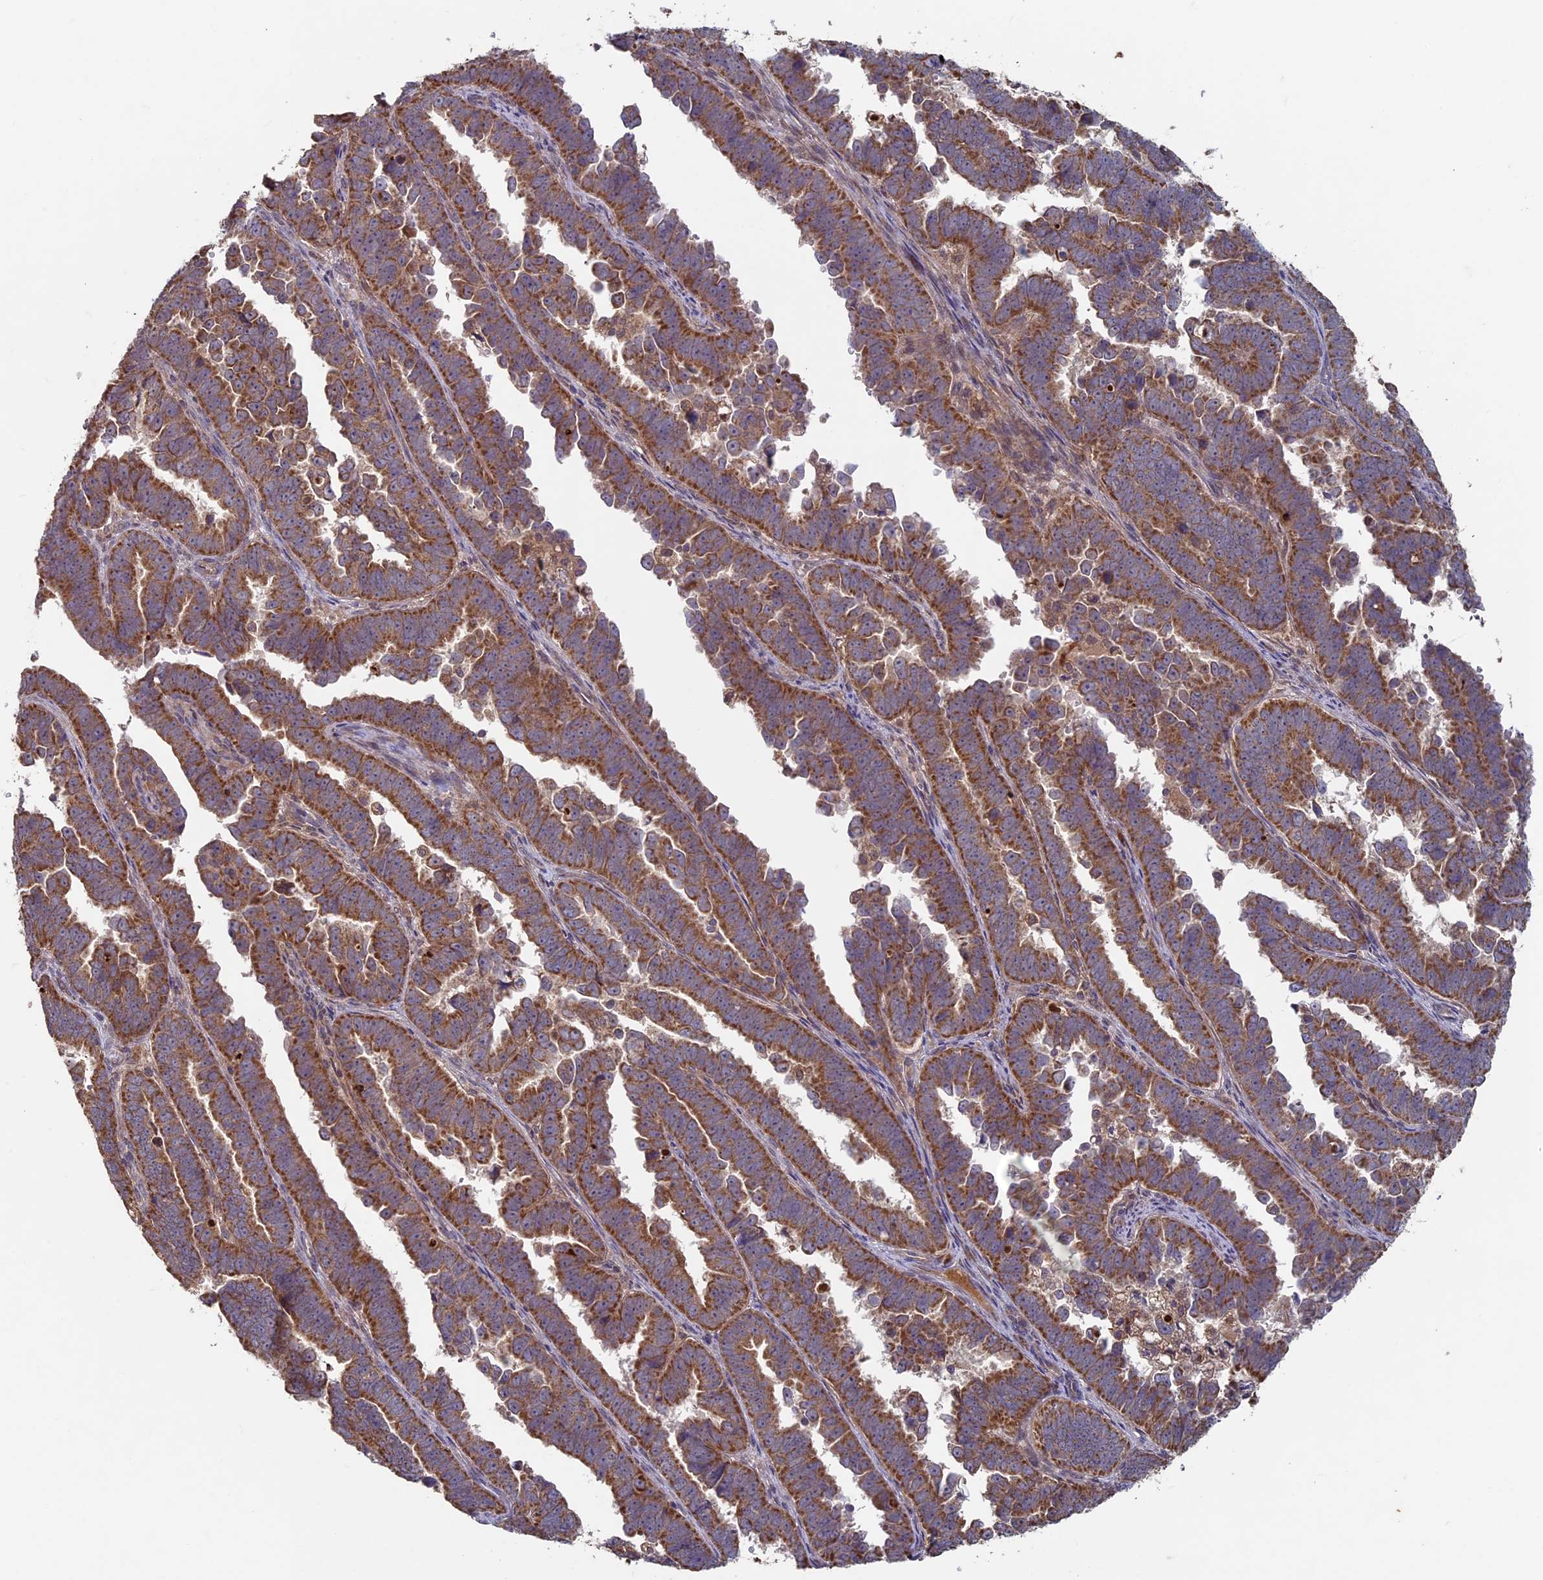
{"staining": {"intensity": "strong", "quantity": ">75%", "location": "cytoplasmic/membranous"}, "tissue": "endometrial cancer", "cell_type": "Tumor cells", "image_type": "cancer", "snomed": [{"axis": "morphology", "description": "Adenocarcinoma, NOS"}, {"axis": "topography", "description": "Endometrium"}], "caption": "A histopathology image showing strong cytoplasmic/membranous expression in approximately >75% of tumor cells in endometrial adenocarcinoma, as visualized by brown immunohistochemical staining.", "gene": "RCCD1", "patient": {"sex": "female", "age": 75}}